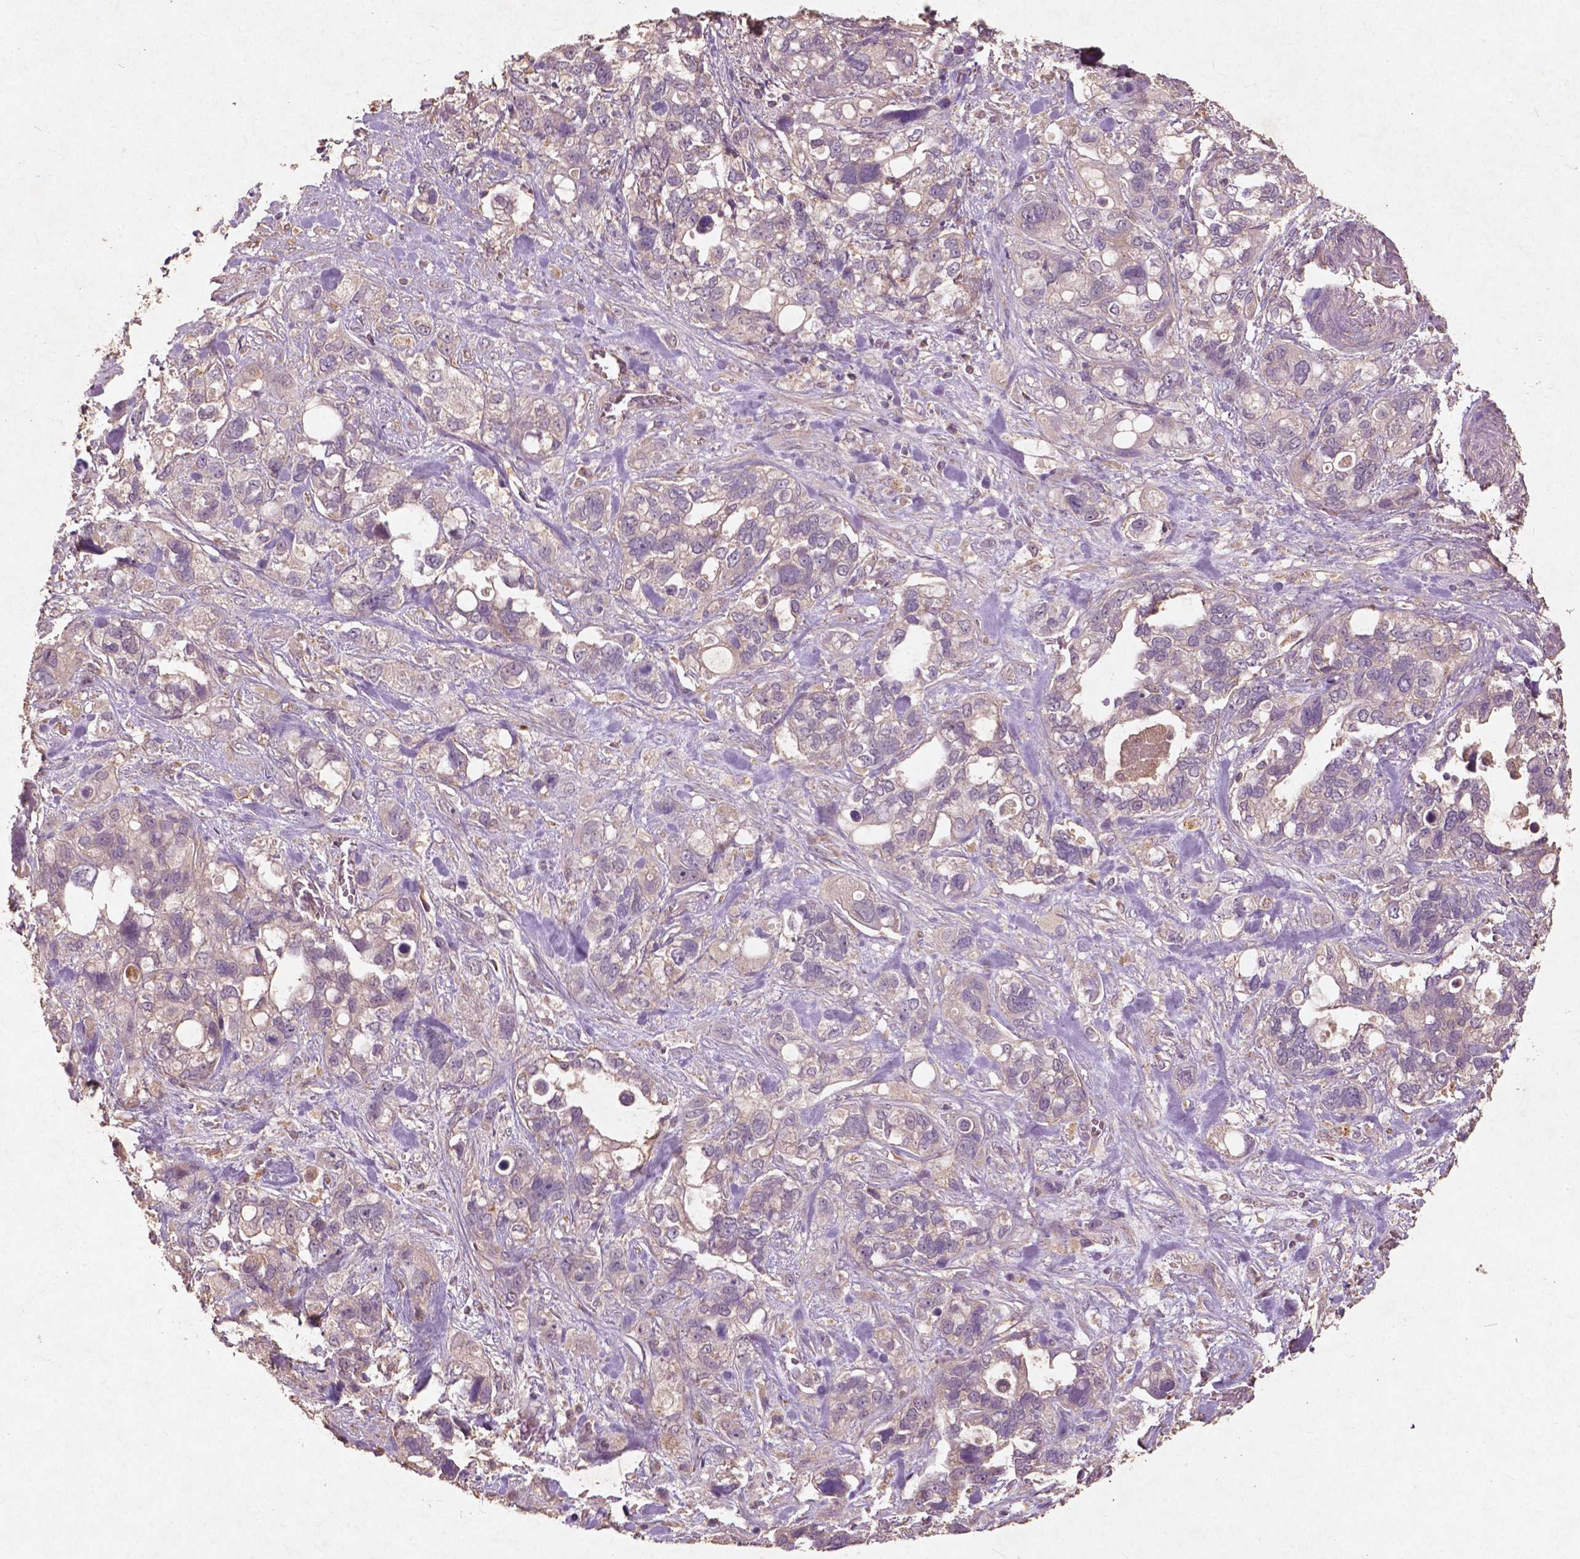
{"staining": {"intensity": "negative", "quantity": "none", "location": "none"}, "tissue": "stomach cancer", "cell_type": "Tumor cells", "image_type": "cancer", "snomed": [{"axis": "morphology", "description": "Adenocarcinoma, NOS"}, {"axis": "topography", "description": "Stomach, upper"}], "caption": "Immunohistochemical staining of human stomach cancer demonstrates no significant positivity in tumor cells.", "gene": "ST6GALNAC5", "patient": {"sex": "female", "age": 81}}